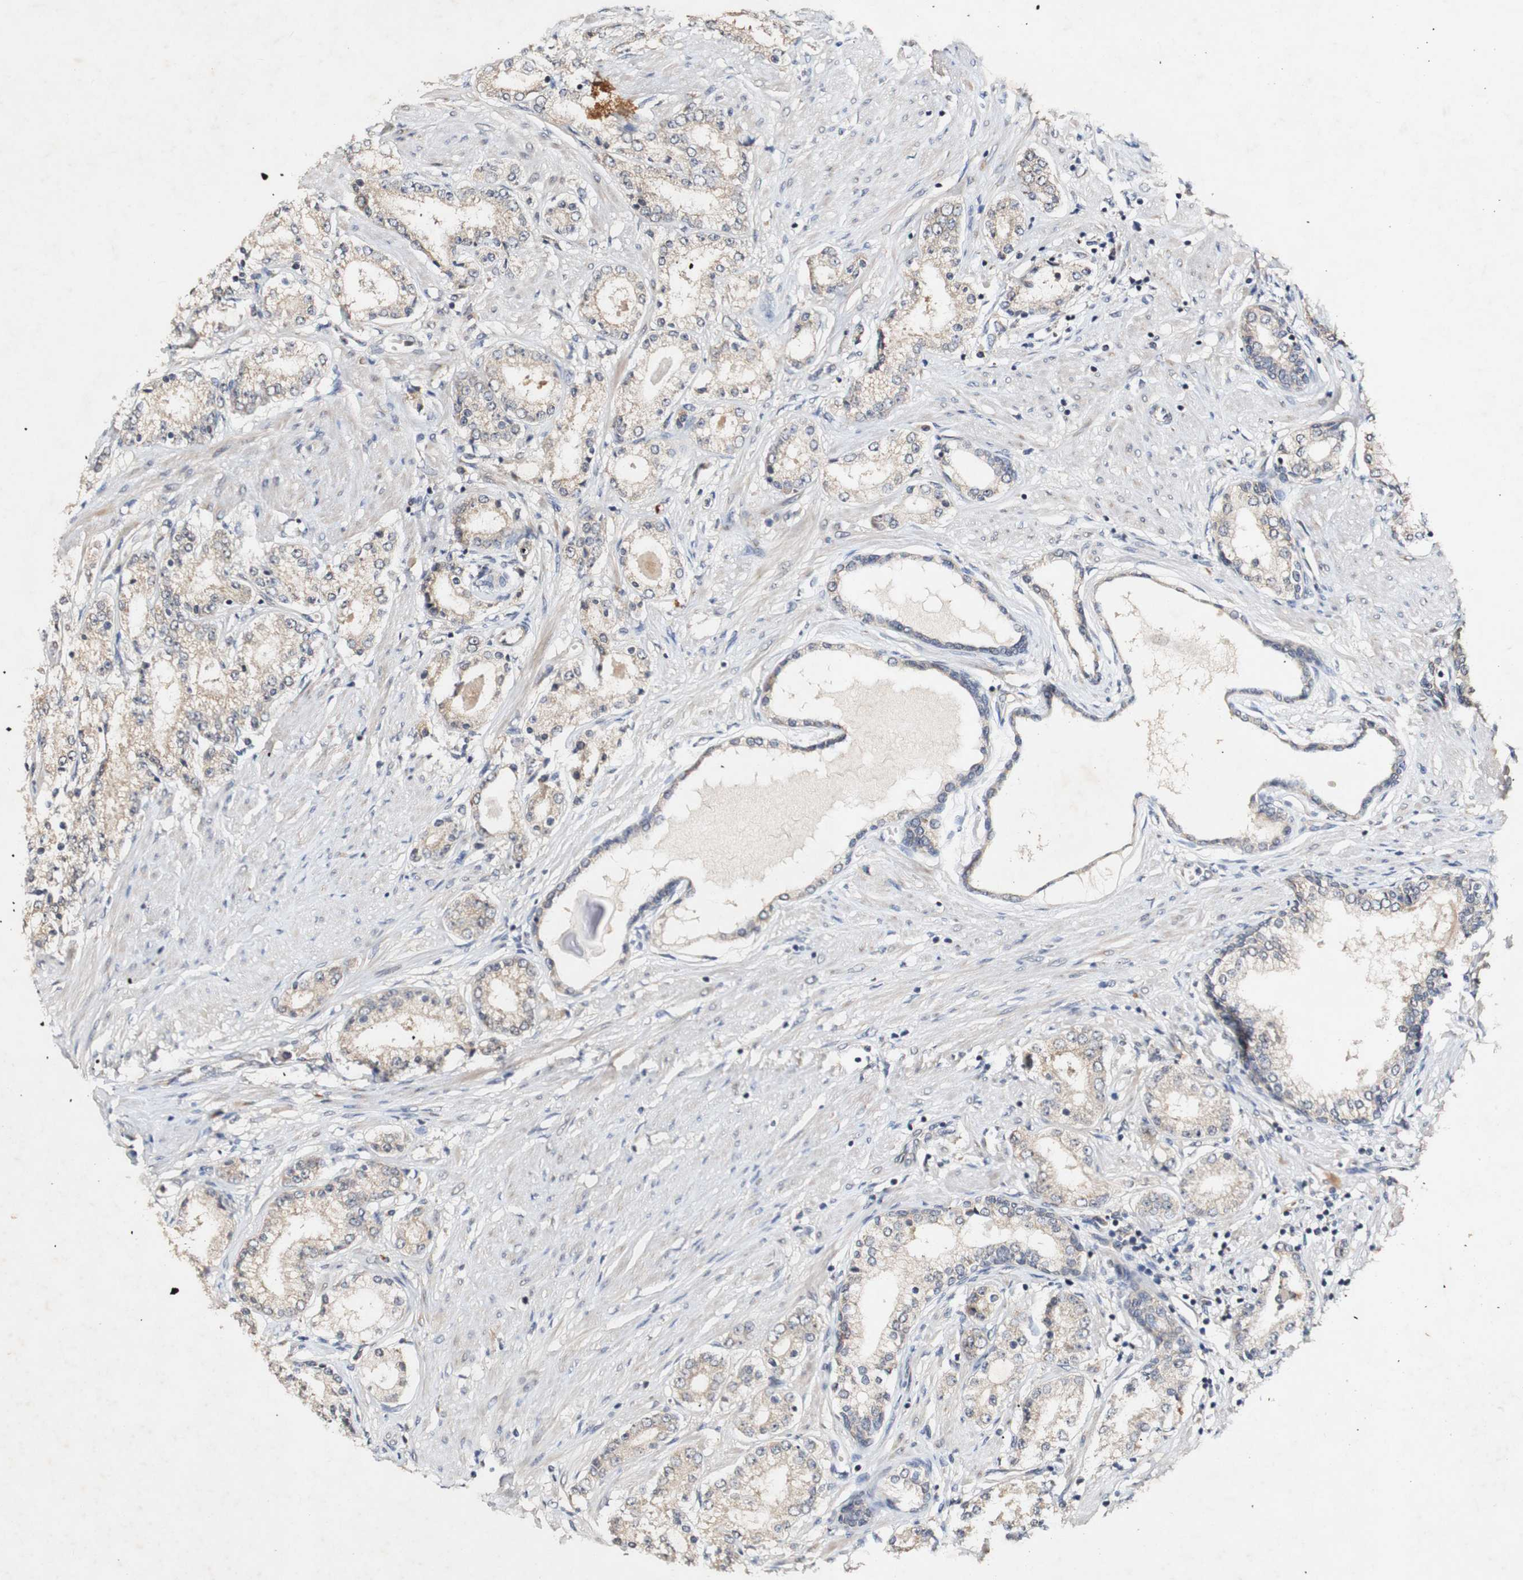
{"staining": {"intensity": "weak", "quantity": ">75%", "location": "cytoplasmic/membranous,nuclear"}, "tissue": "prostate cancer", "cell_type": "Tumor cells", "image_type": "cancer", "snomed": [{"axis": "morphology", "description": "Adenocarcinoma, Low grade"}, {"axis": "topography", "description": "Prostate"}], "caption": "Adenocarcinoma (low-grade) (prostate) stained with DAB IHC reveals low levels of weak cytoplasmic/membranous and nuclear expression in about >75% of tumor cells. (DAB = brown stain, brightfield microscopy at high magnification).", "gene": "PIN1", "patient": {"sex": "male", "age": 63}}